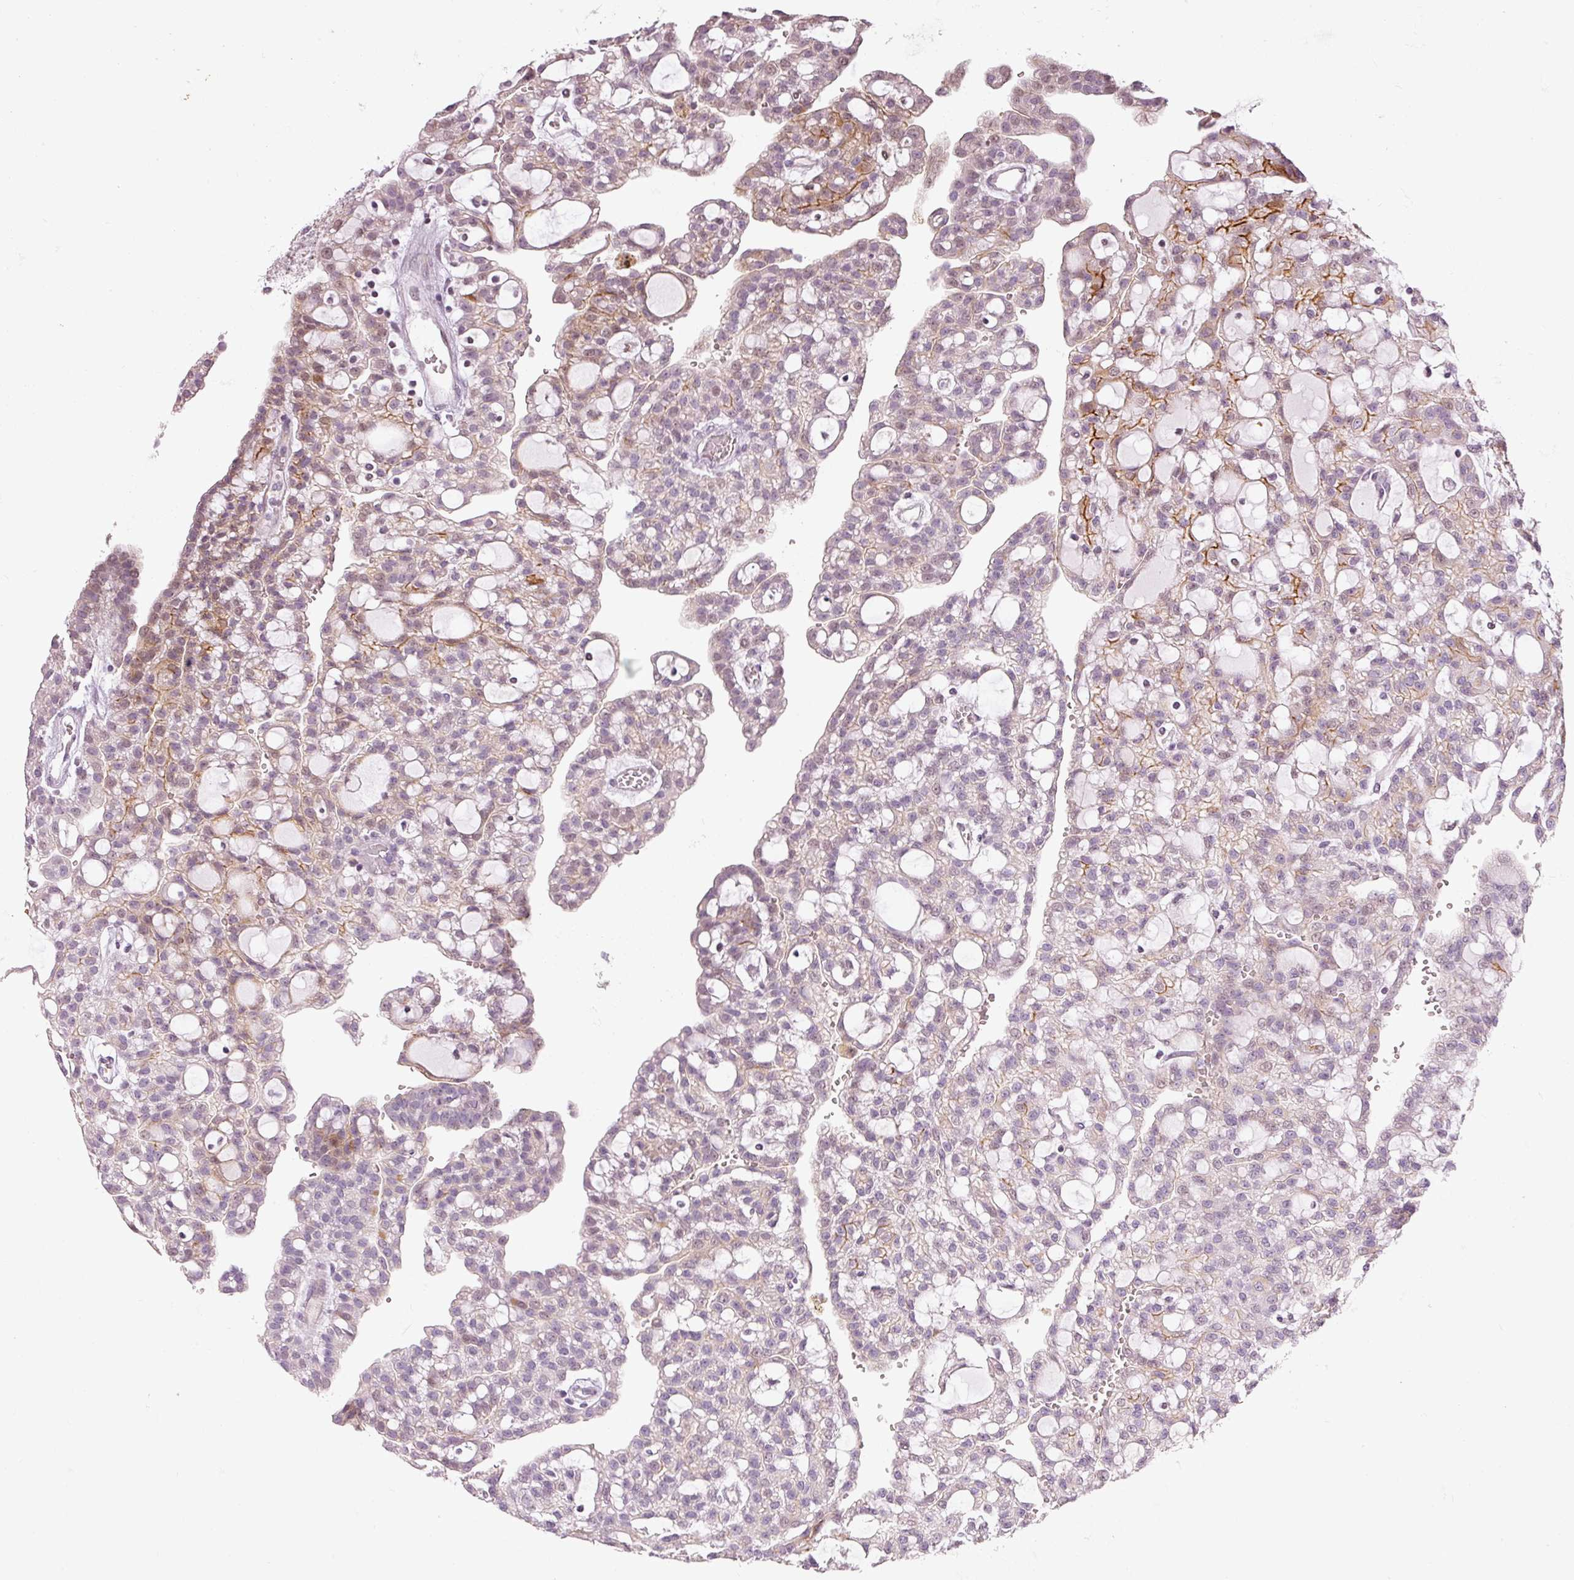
{"staining": {"intensity": "moderate", "quantity": "<25%", "location": "cytoplasmic/membranous"}, "tissue": "renal cancer", "cell_type": "Tumor cells", "image_type": "cancer", "snomed": [{"axis": "morphology", "description": "Adenocarcinoma, NOS"}, {"axis": "topography", "description": "Kidney"}], "caption": "Immunohistochemistry (IHC) (DAB (3,3'-diaminobenzidine)) staining of human renal cancer shows moderate cytoplasmic/membranous protein positivity in about <25% of tumor cells.", "gene": "NRDE2", "patient": {"sex": "male", "age": 63}}